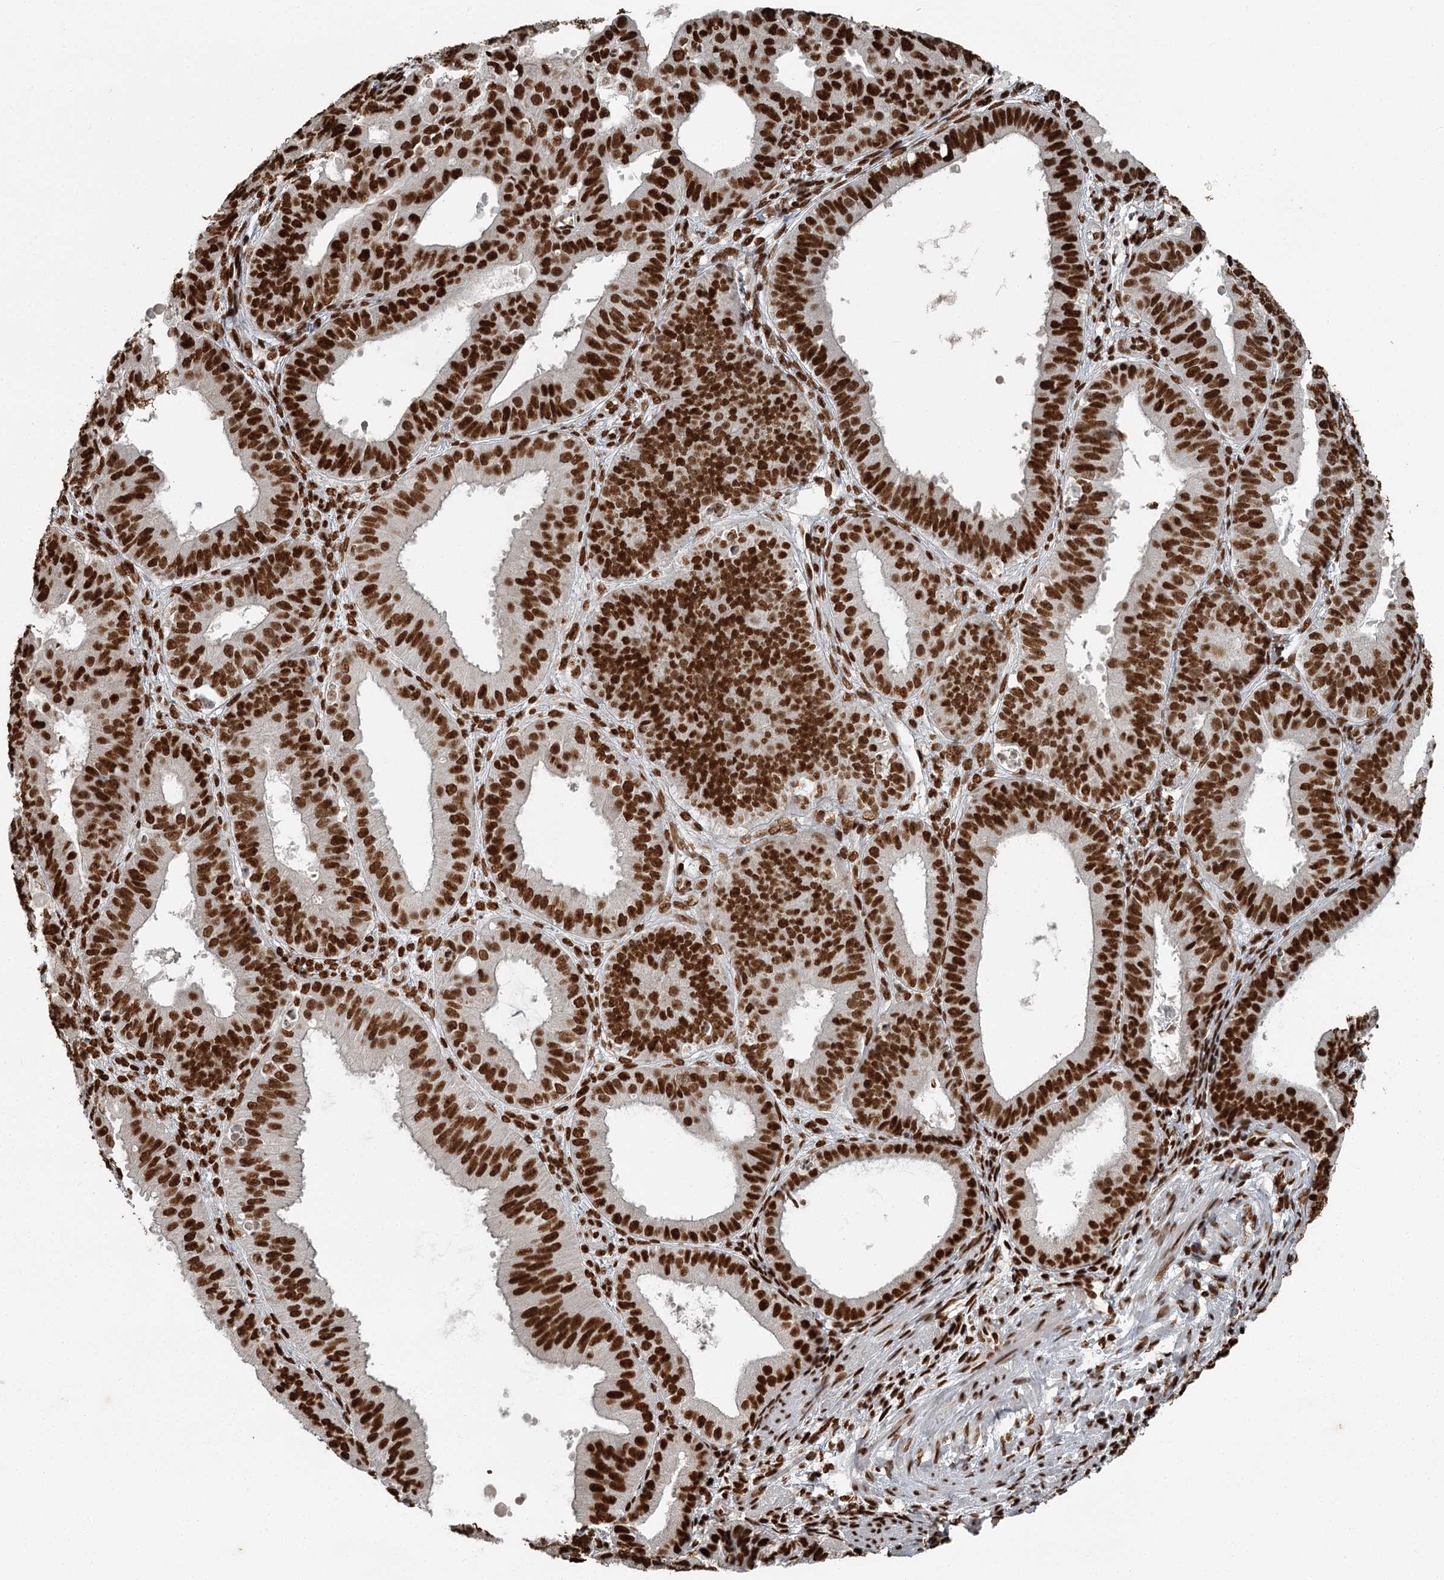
{"staining": {"intensity": "strong", "quantity": ">75%", "location": "nuclear"}, "tissue": "ovarian cancer", "cell_type": "Tumor cells", "image_type": "cancer", "snomed": [{"axis": "morphology", "description": "Carcinoma, endometroid"}, {"axis": "topography", "description": "Appendix"}, {"axis": "topography", "description": "Ovary"}], "caption": "A photomicrograph of endometroid carcinoma (ovarian) stained for a protein demonstrates strong nuclear brown staining in tumor cells.", "gene": "RBBP7", "patient": {"sex": "female", "age": 42}}